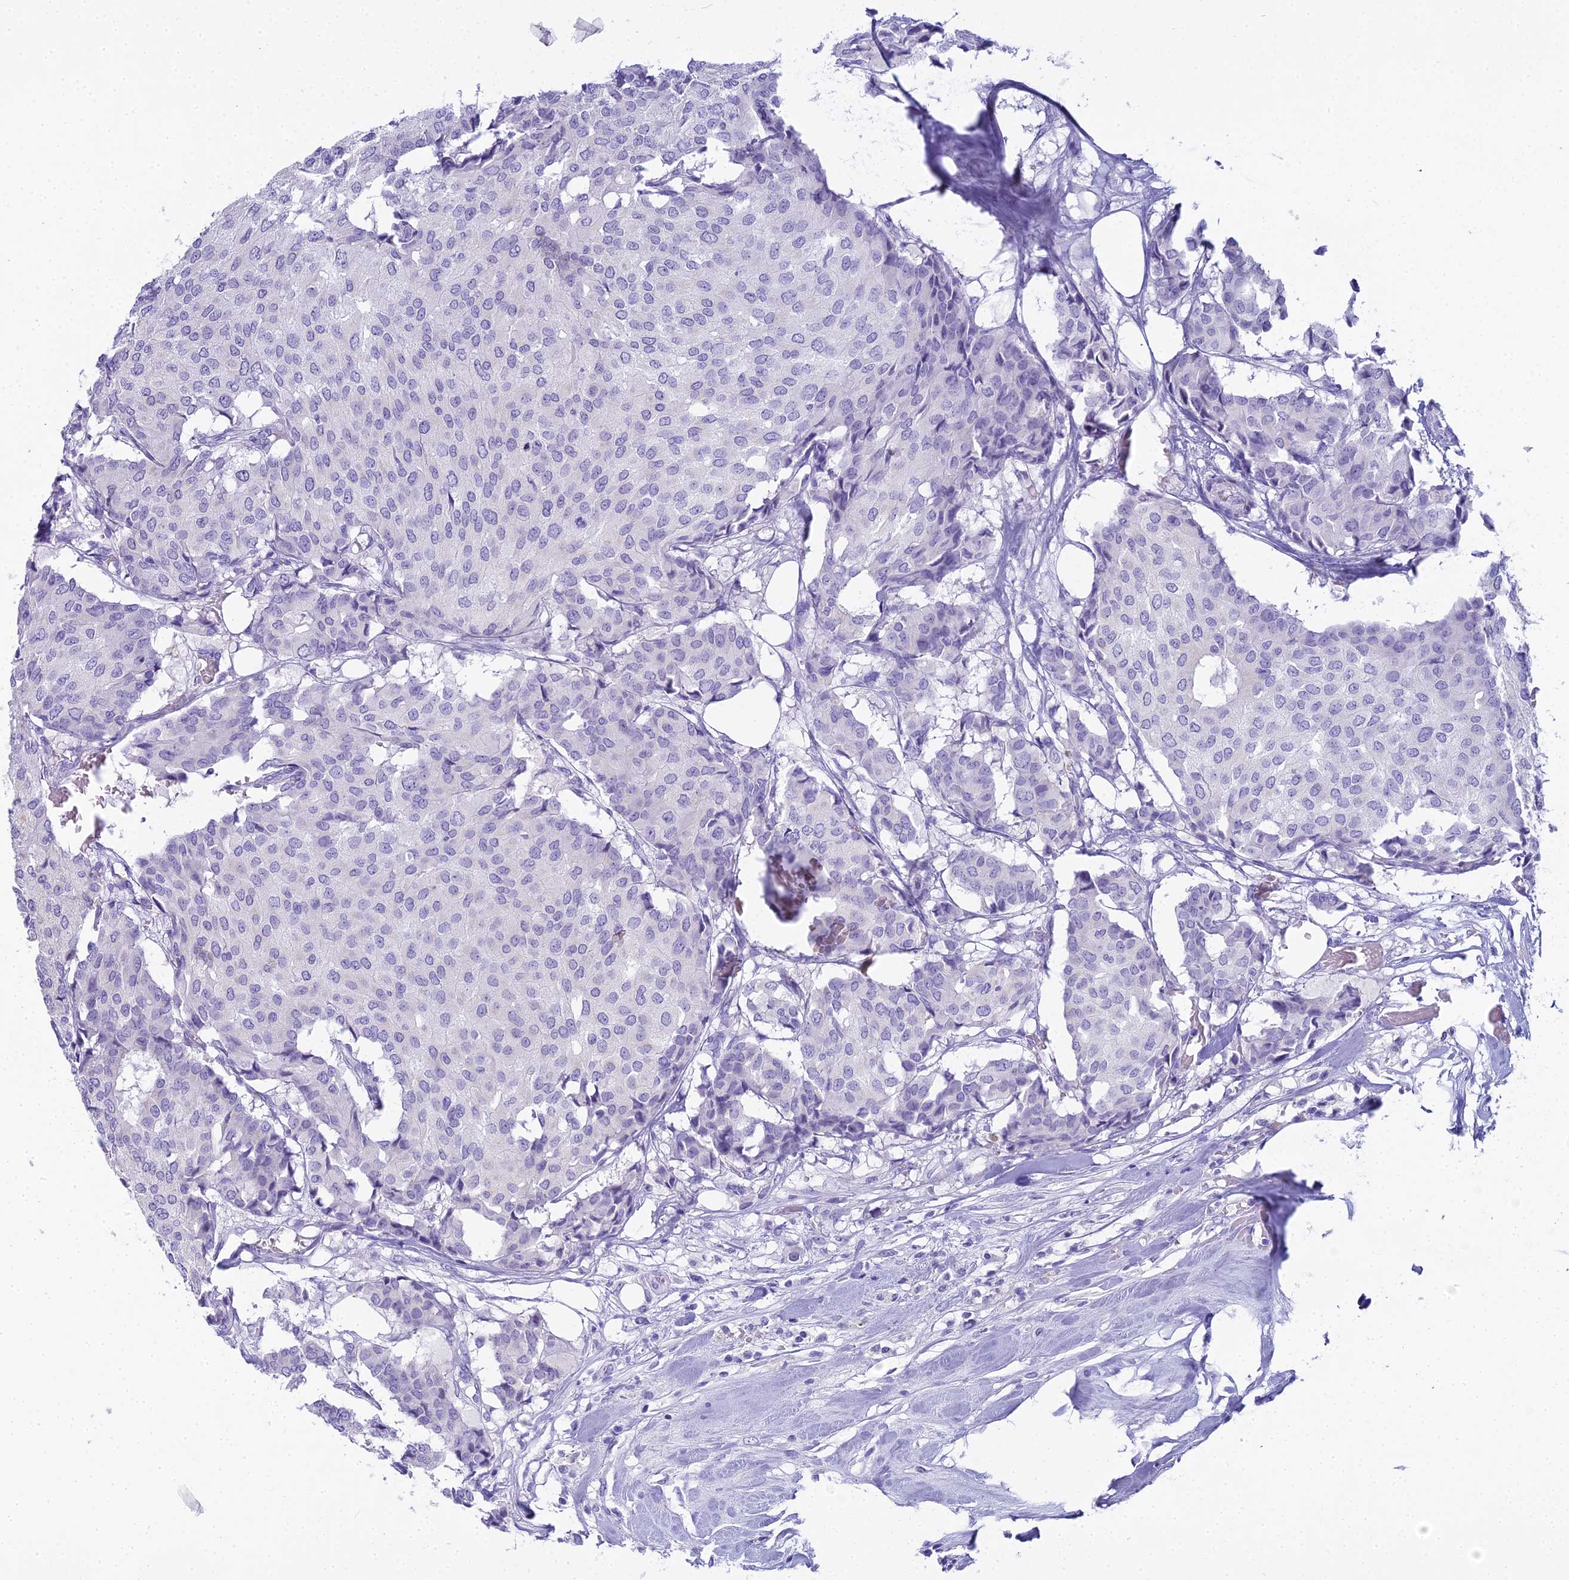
{"staining": {"intensity": "negative", "quantity": "none", "location": "none"}, "tissue": "breast cancer", "cell_type": "Tumor cells", "image_type": "cancer", "snomed": [{"axis": "morphology", "description": "Duct carcinoma"}, {"axis": "topography", "description": "Breast"}], "caption": "Immunohistochemical staining of intraductal carcinoma (breast) reveals no significant positivity in tumor cells.", "gene": "UNC80", "patient": {"sex": "female", "age": 75}}